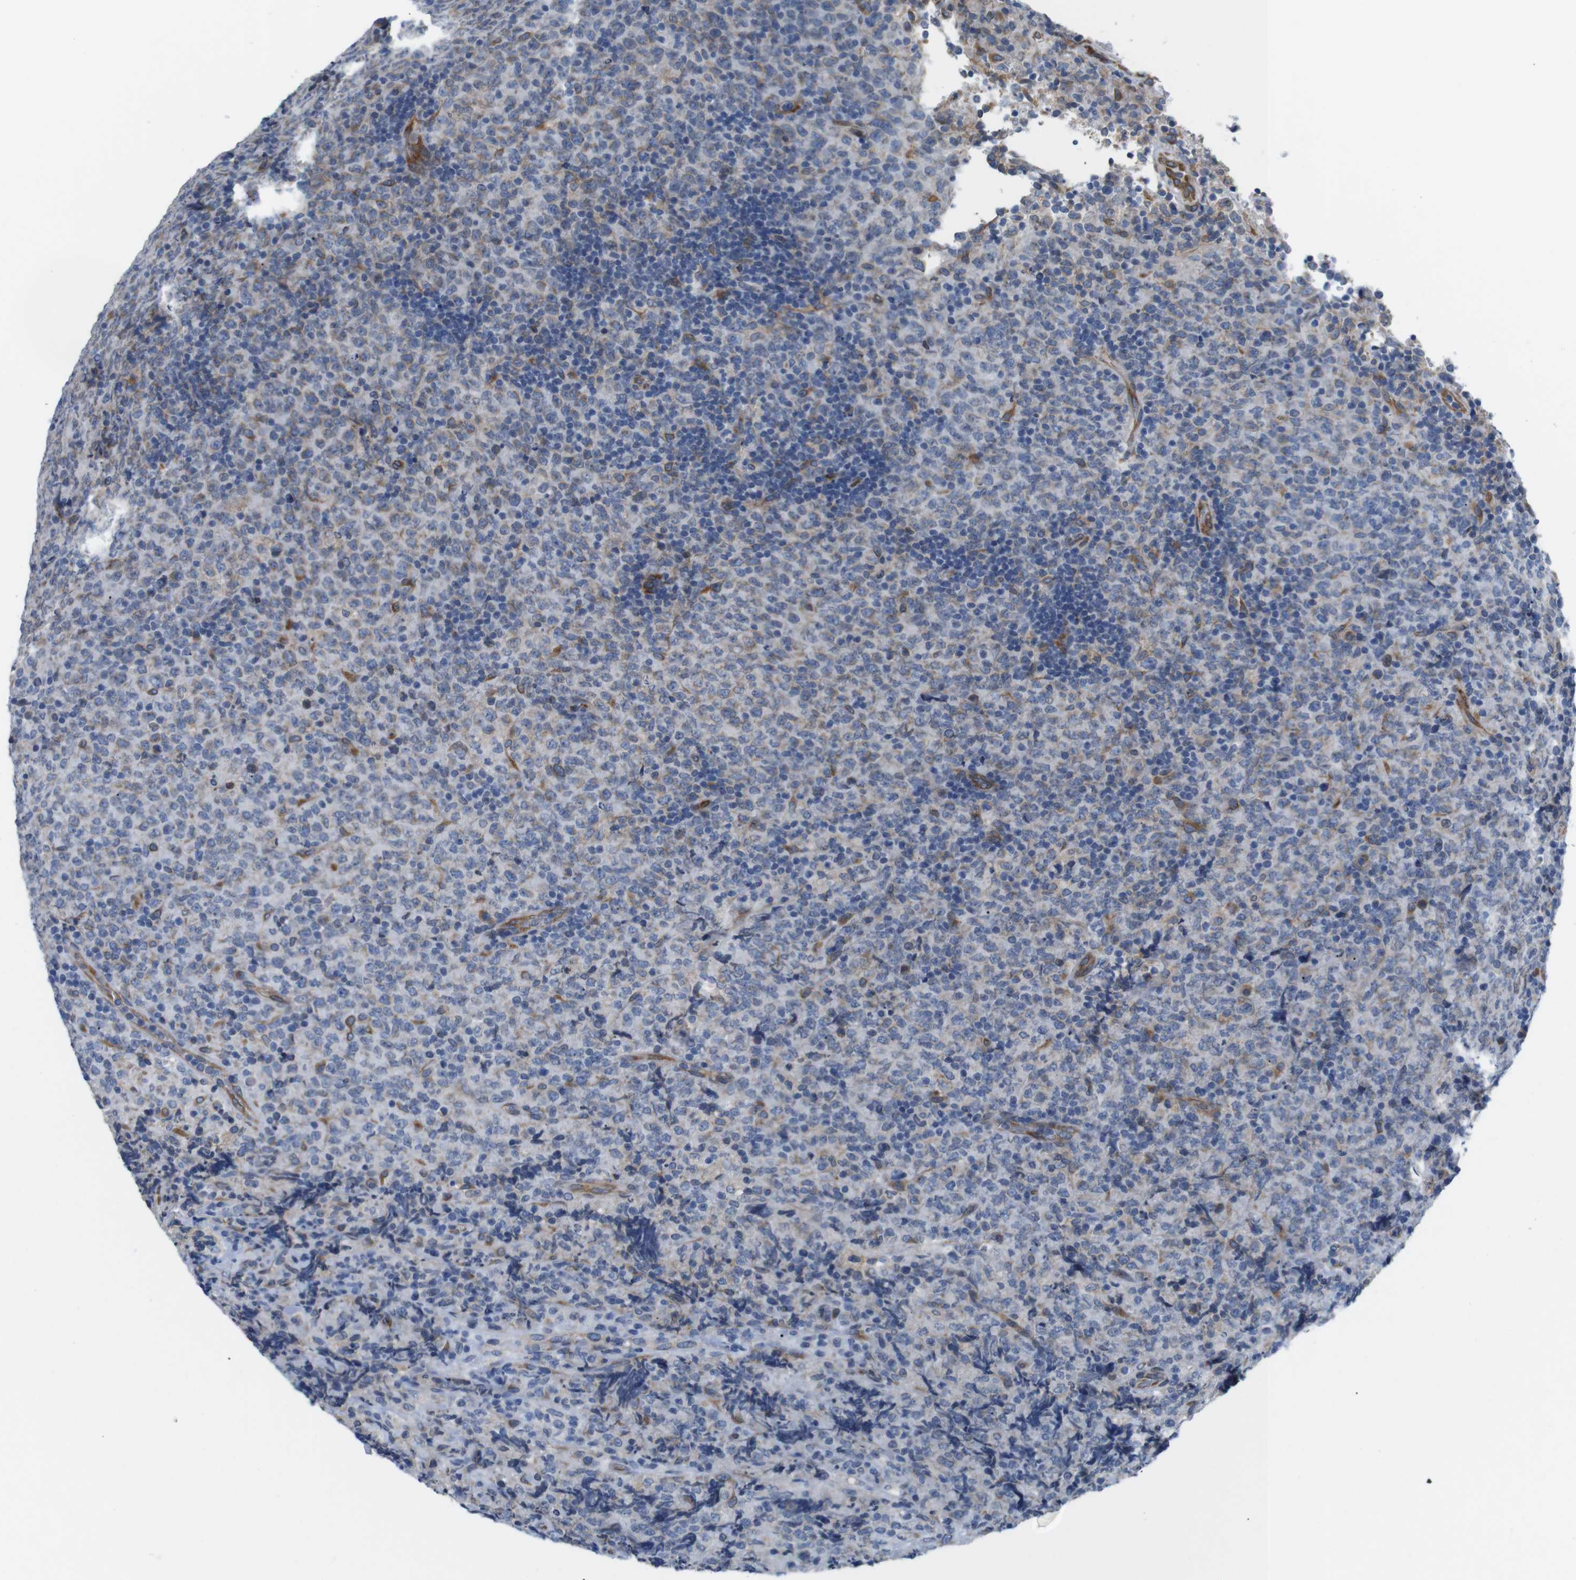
{"staining": {"intensity": "negative", "quantity": "none", "location": "none"}, "tissue": "lymphoma", "cell_type": "Tumor cells", "image_type": "cancer", "snomed": [{"axis": "morphology", "description": "Malignant lymphoma, non-Hodgkin's type, High grade"}, {"axis": "topography", "description": "Tonsil"}], "caption": "There is no significant expression in tumor cells of lymphoma.", "gene": "HACD3", "patient": {"sex": "female", "age": 36}}